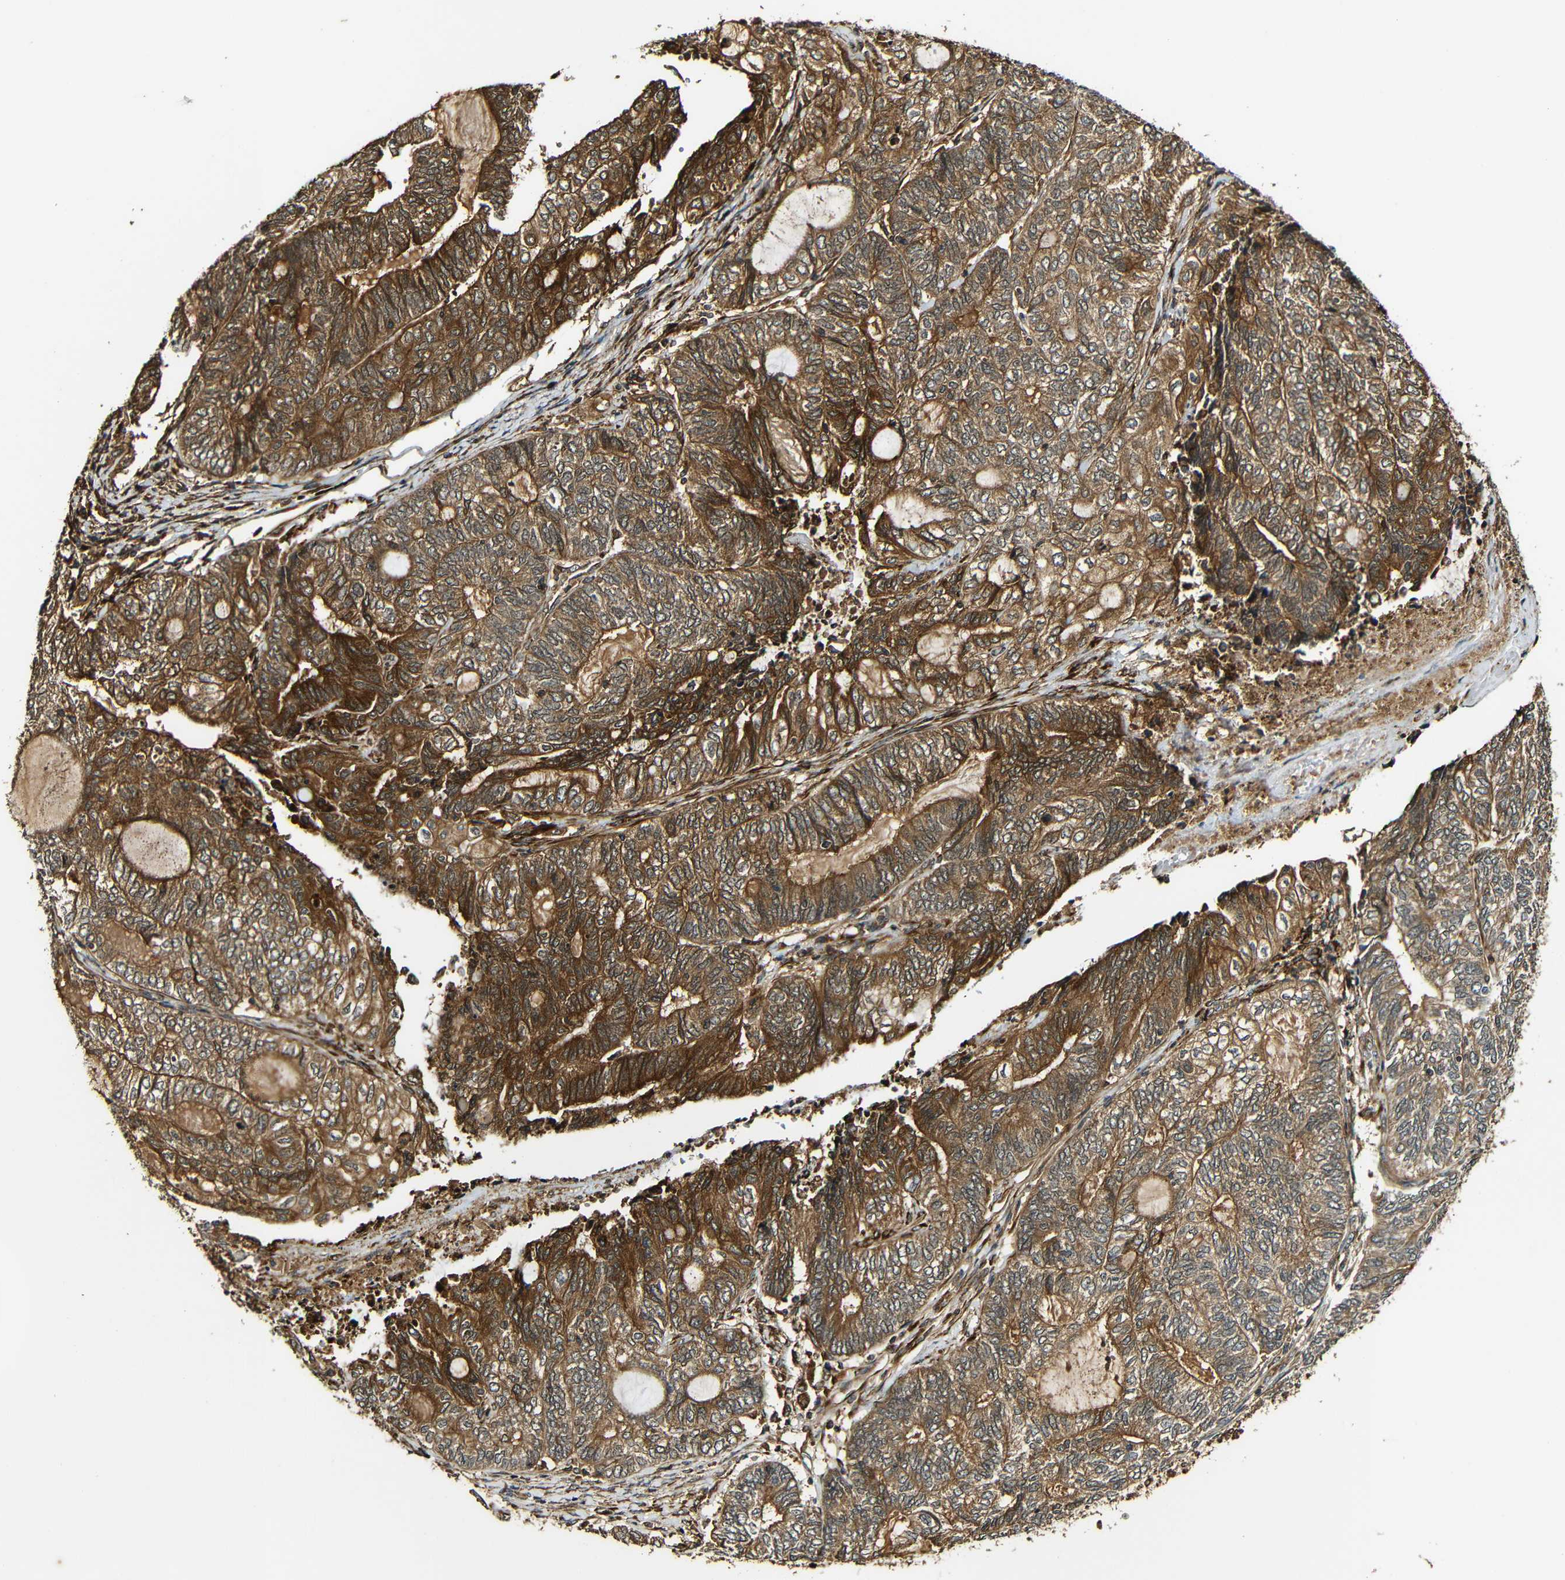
{"staining": {"intensity": "strong", "quantity": ">75%", "location": "cytoplasmic/membranous"}, "tissue": "endometrial cancer", "cell_type": "Tumor cells", "image_type": "cancer", "snomed": [{"axis": "morphology", "description": "Adenocarcinoma, NOS"}, {"axis": "topography", "description": "Uterus"}, {"axis": "topography", "description": "Endometrium"}], "caption": "Endometrial cancer stained with a brown dye demonstrates strong cytoplasmic/membranous positive staining in approximately >75% of tumor cells.", "gene": "CASP8", "patient": {"sex": "female", "age": 70}}